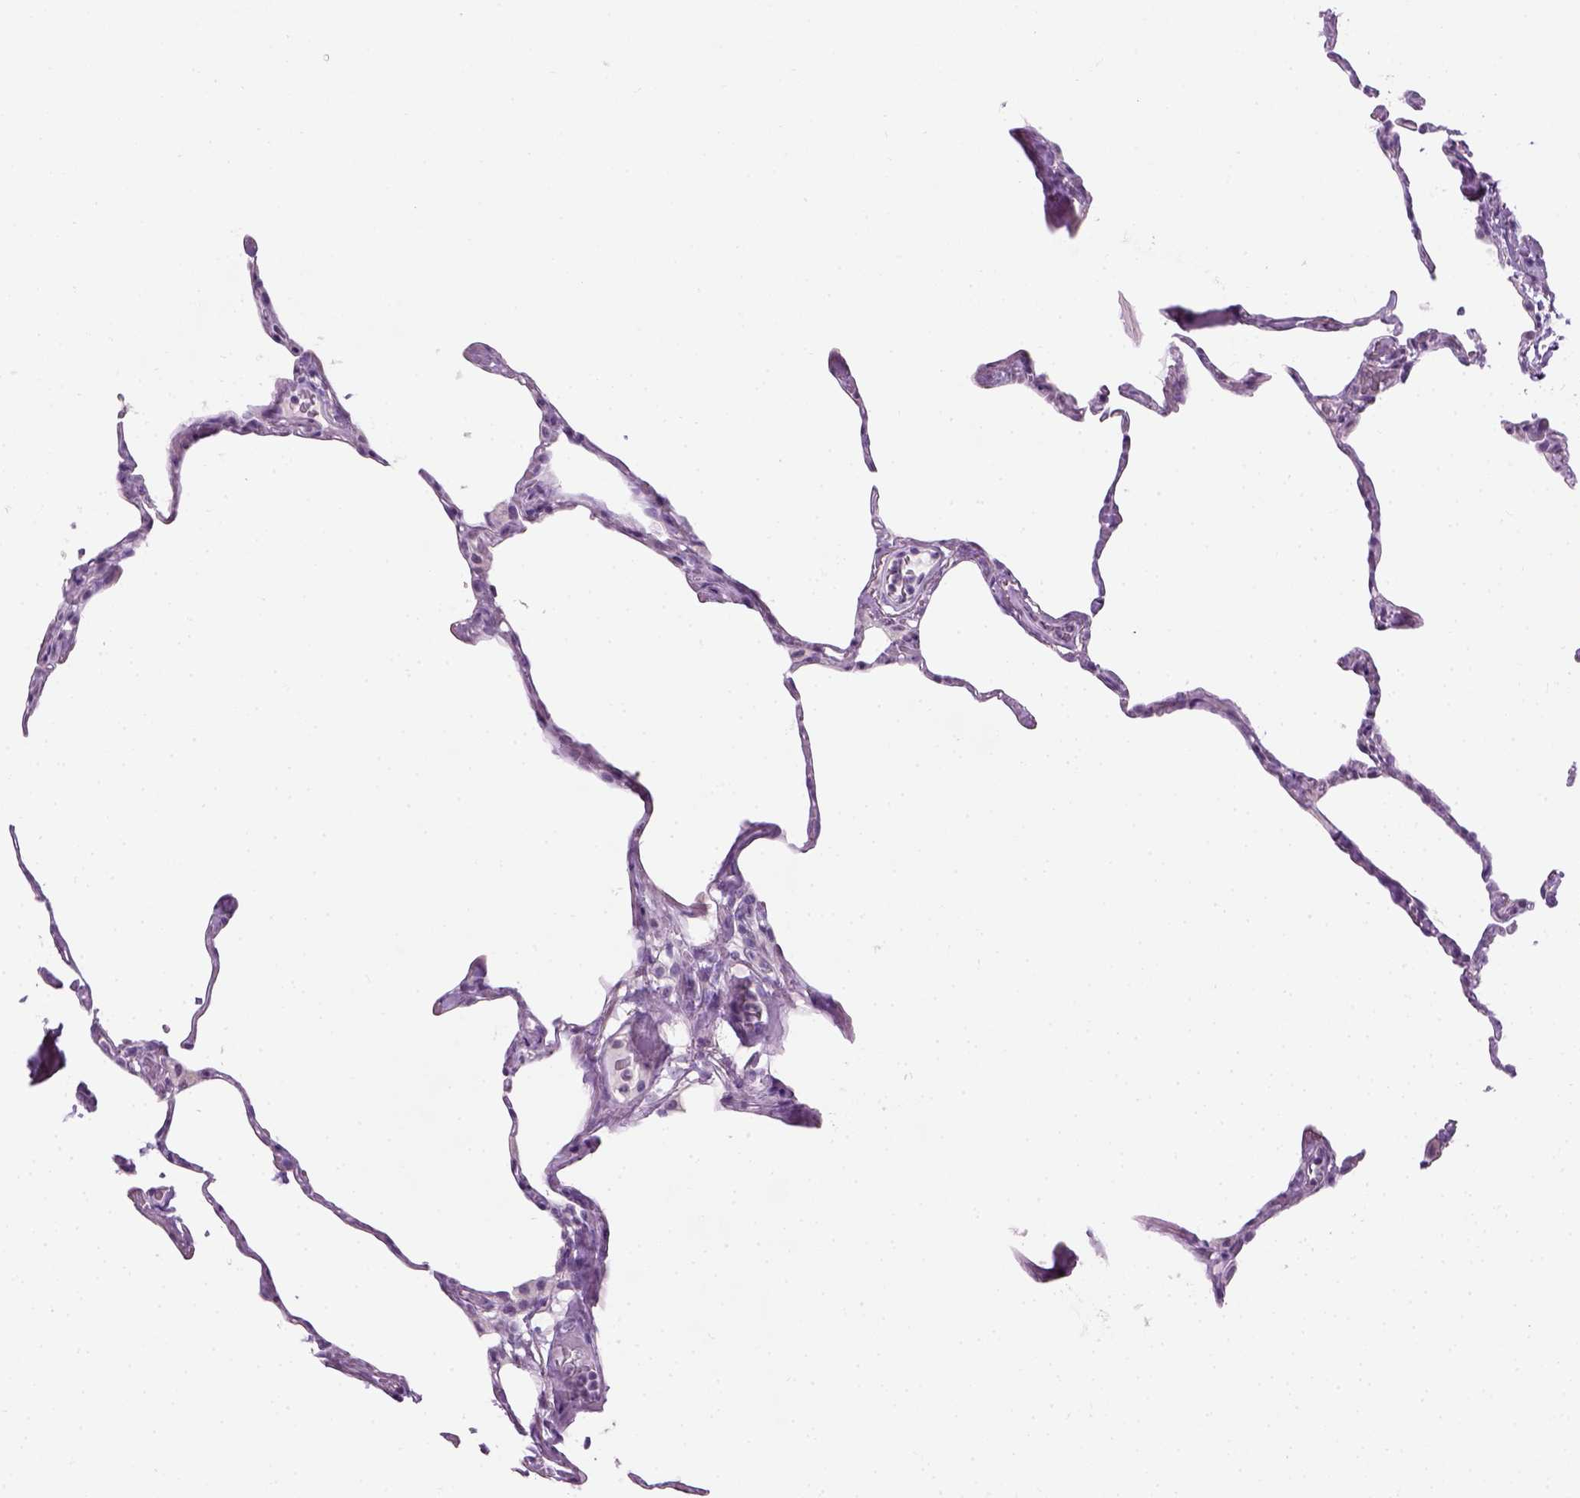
{"staining": {"intensity": "negative", "quantity": "none", "location": "none"}, "tissue": "lung", "cell_type": "Alveolar cells", "image_type": "normal", "snomed": [{"axis": "morphology", "description": "Normal tissue, NOS"}, {"axis": "topography", "description": "Lung"}], "caption": "Alveolar cells show no significant protein staining in benign lung.", "gene": "GABRB2", "patient": {"sex": "male", "age": 65}}